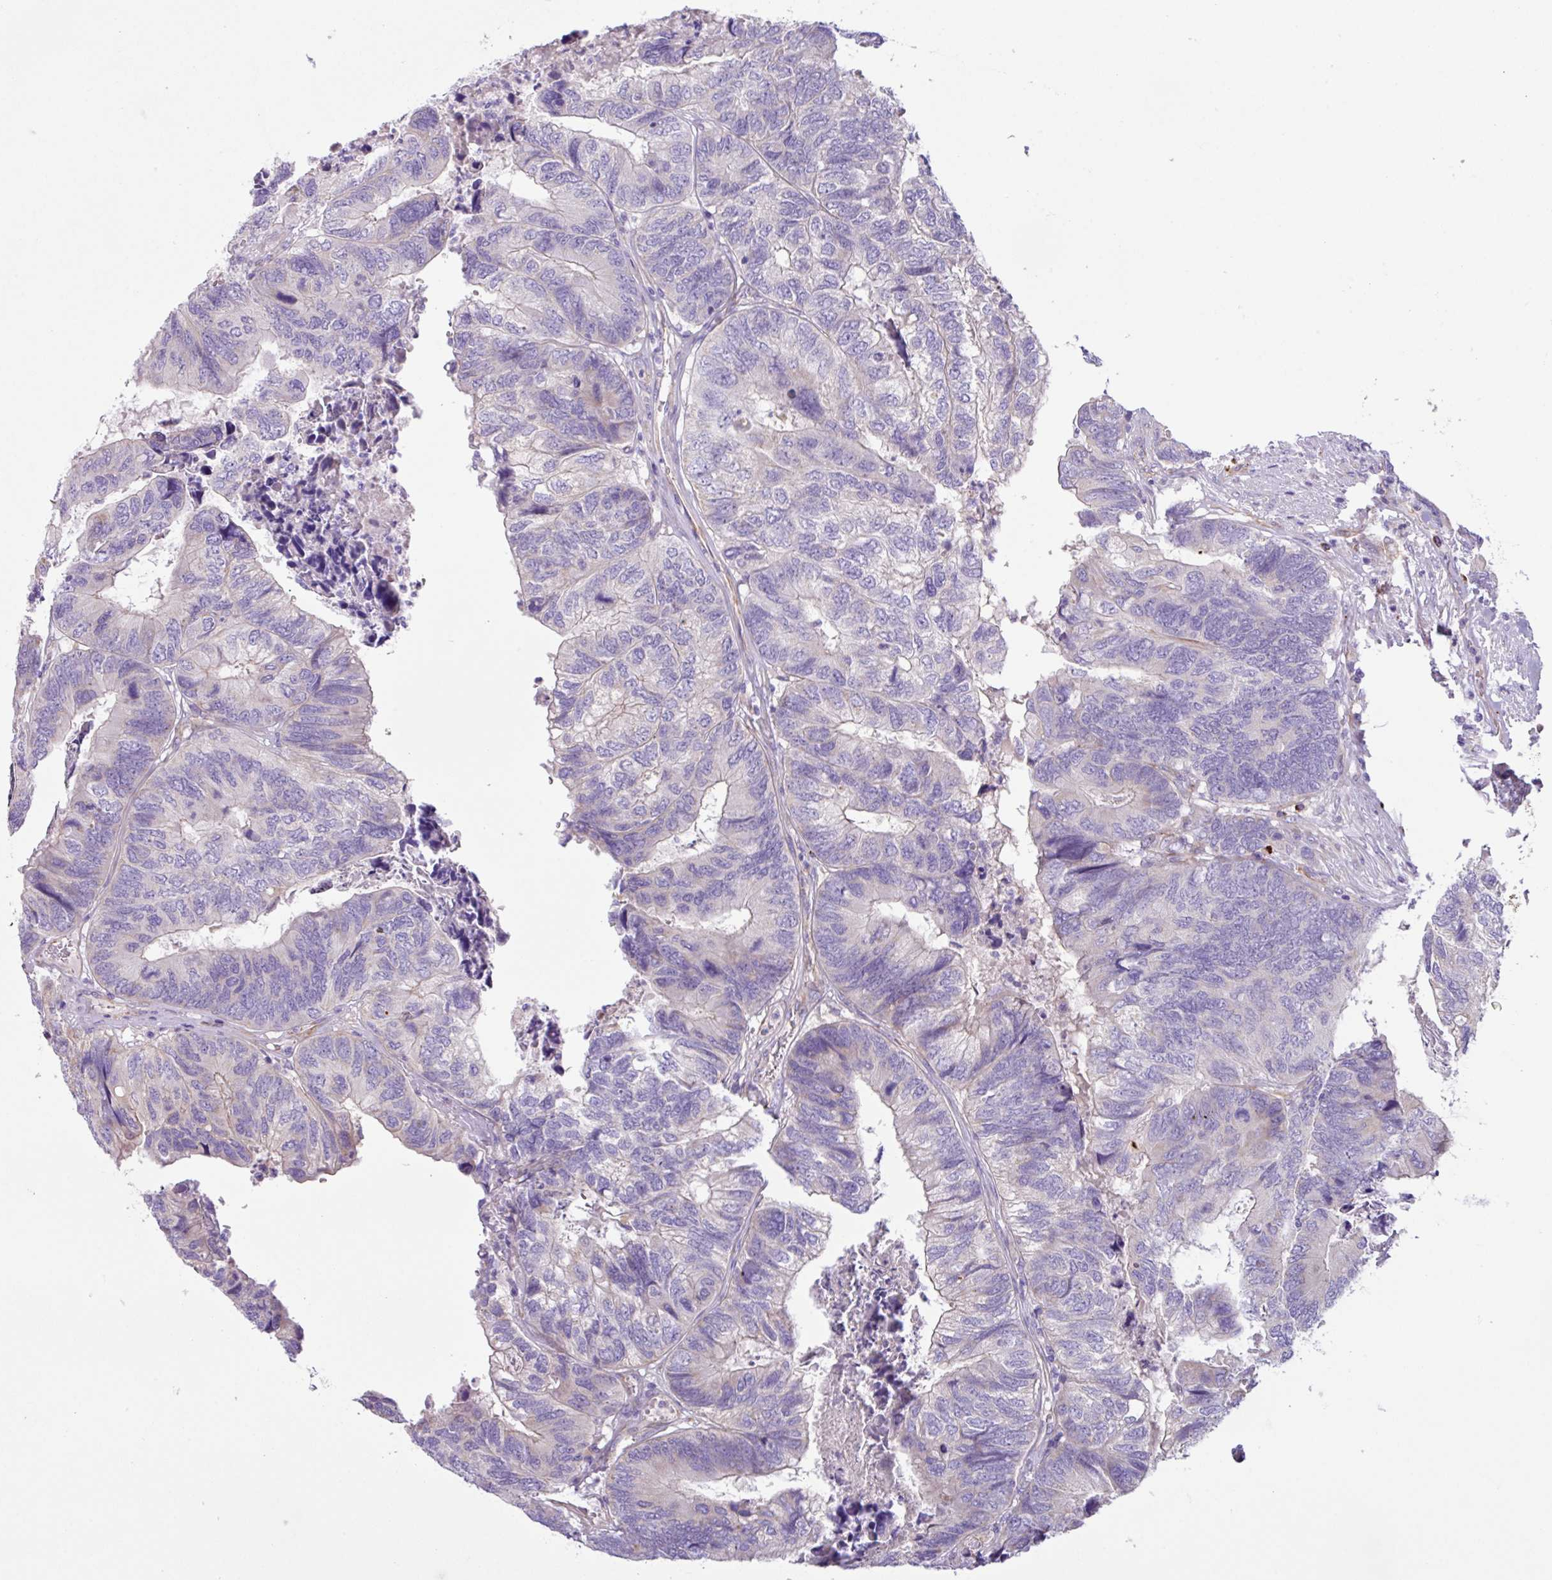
{"staining": {"intensity": "negative", "quantity": "none", "location": "none"}, "tissue": "colorectal cancer", "cell_type": "Tumor cells", "image_type": "cancer", "snomed": [{"axis": "morphology", "description": "Adenocarcinoma, NOS"}, {"axis": "topography", "description": "Colon"}], "caption": "IHC photomicrograph of neoplastic tissue: colorectal cancer (adenocarcinoma) stained with DAB demonstrates no significant protein staining in tumor cells.", "gene": "MRM2", "patient": {"sex": "female", "age": 67}}